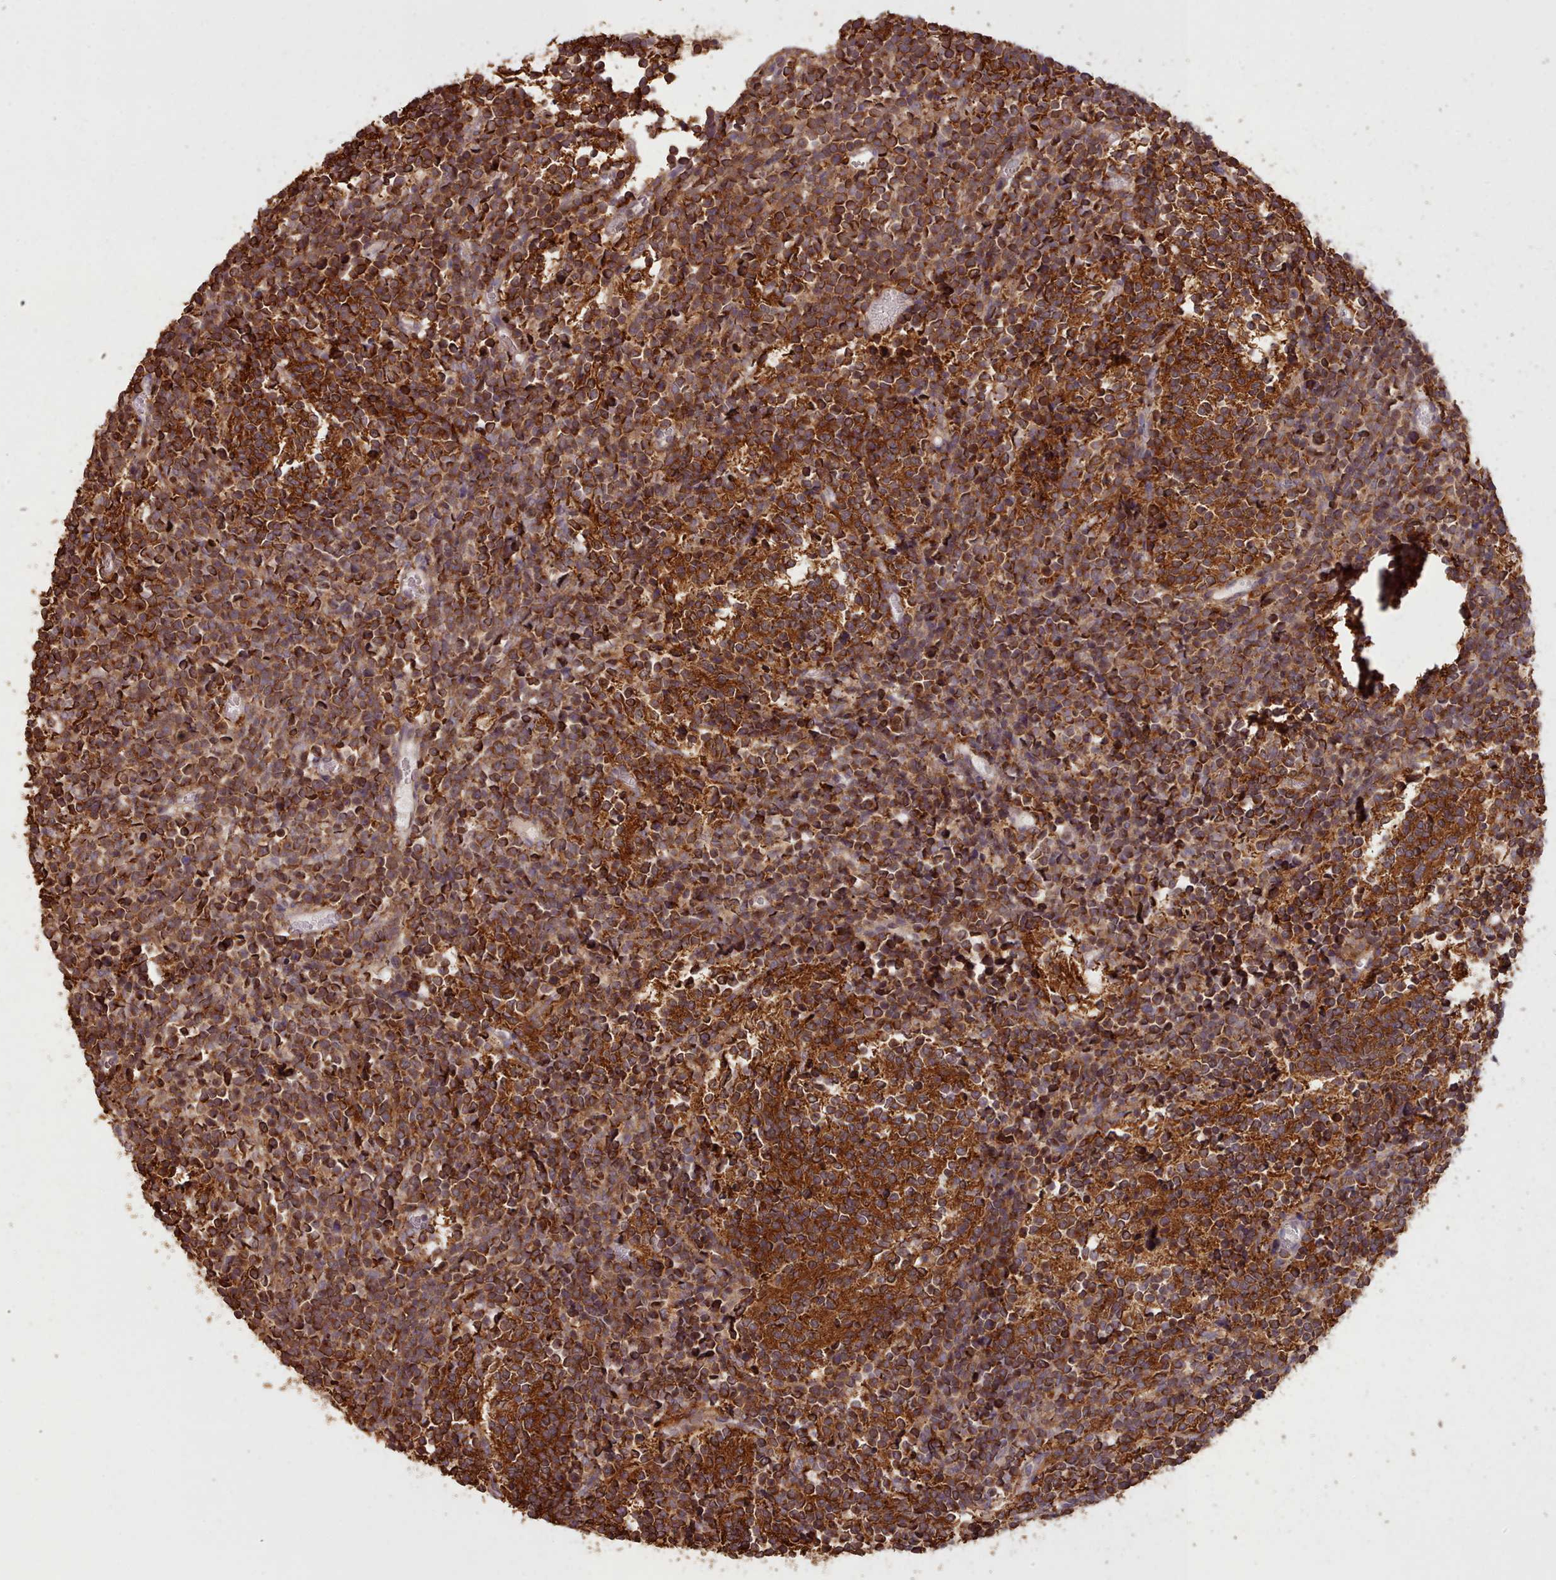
{"staining": {"intensity": "strong", "quantity": ">75%", "location": "cytoplasmic/membranous"}, "tissue": "glioma", "cell_type": "Tumor cells", "image_type": "cancer", "snomed": [{"axis": "morphology", "description": "Glioma, malignant, Low grade"}, {"axis": "topography", "description": "Brain"}], "caption": "Immunohistochemical staining of human low-grade glioma (malignant) reveals high levels of strong cytoplasmic/membranous protein positivity in approximately >75% of tumor cells.", "gene": "CRYBG1", "patient": {"sex": "female", "age": 1}}